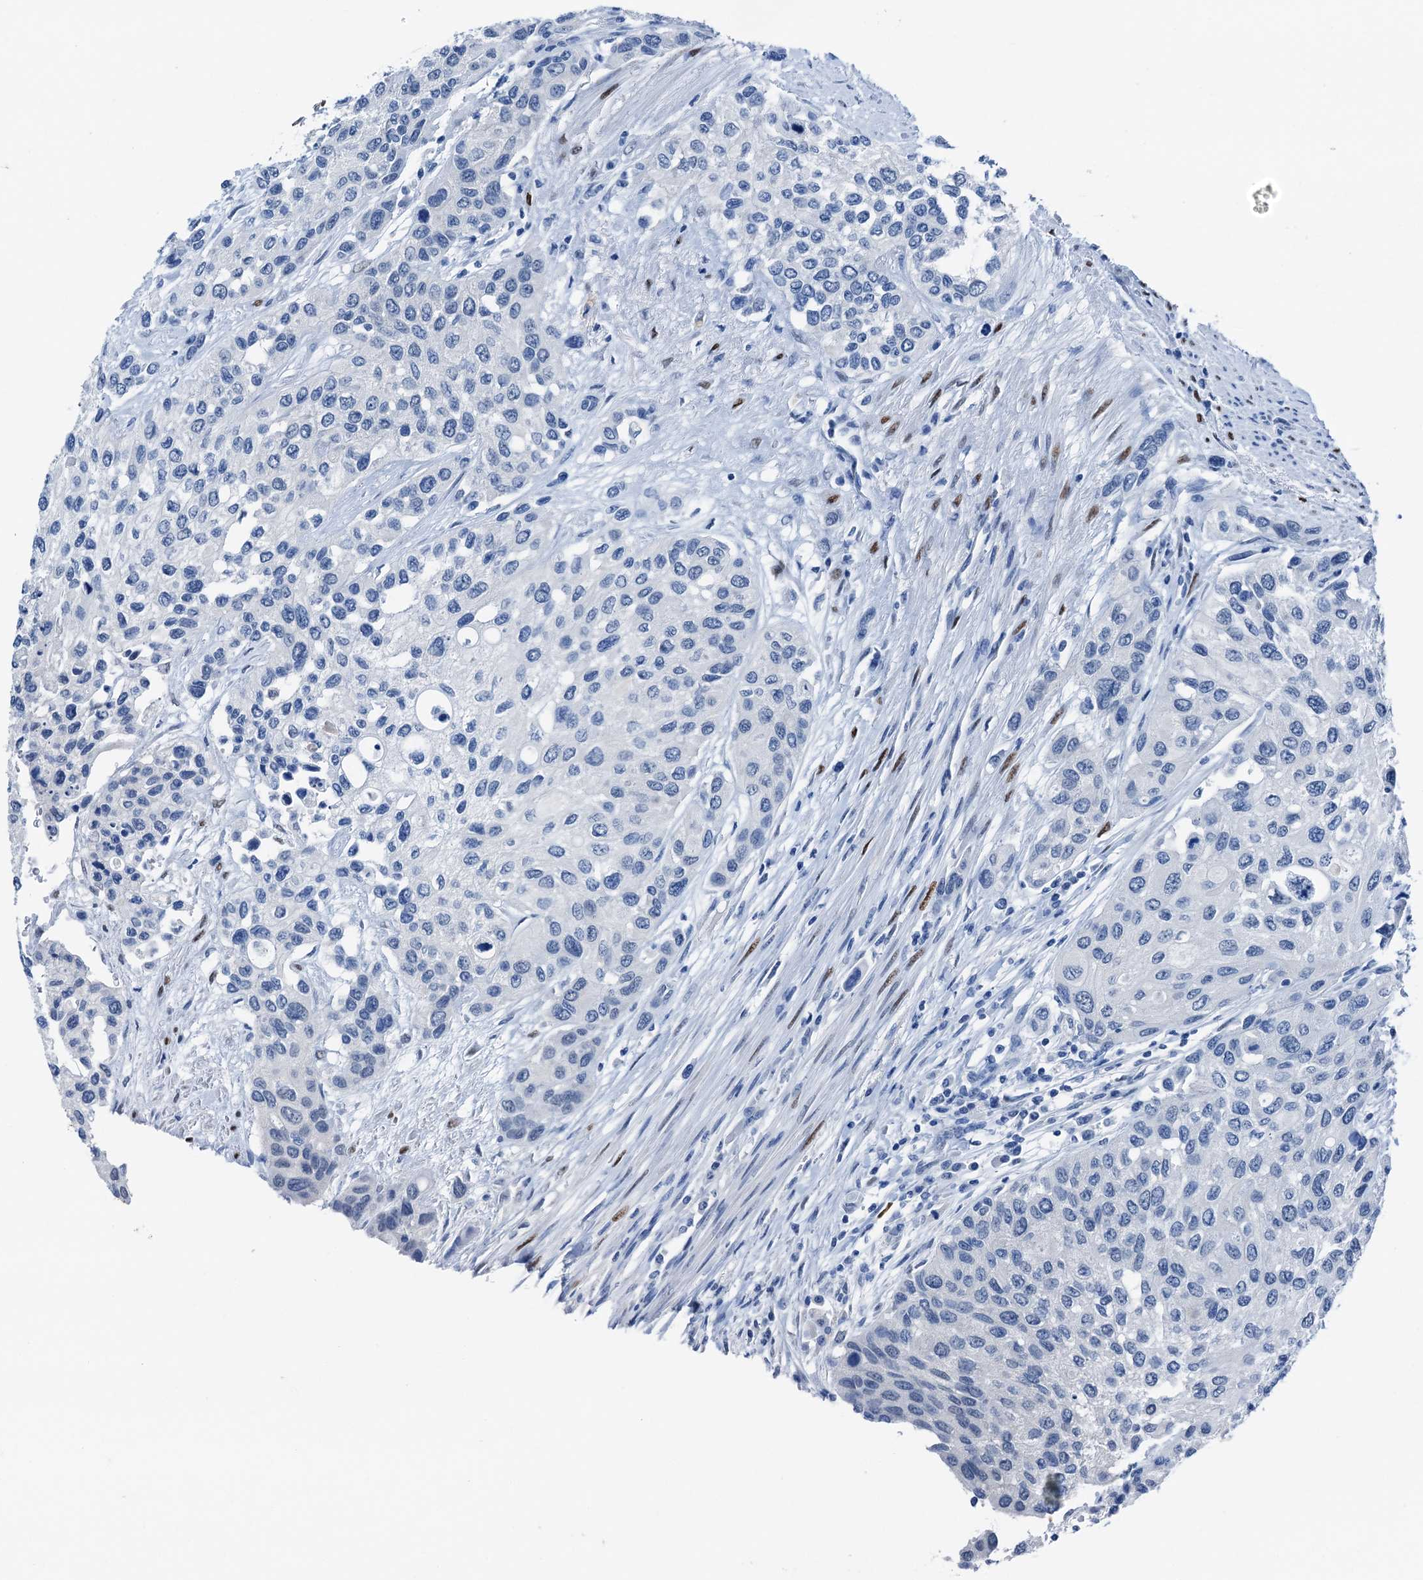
{"staining": {"intensity": "negative", "quantity": "none", "location": "none"}, "tissue": "urothelial cancer", "cell_type": "Tumor cells", "image_type": "cancer", "snomed": [{"axis": "morphology", "description": "Normal tissue, NOS"}, {"axis": "morphology", "description": "Urothelial carcinoma, High grade"}, {"axis": "topography", "description": "Vascular tissue"}, {"axis": "topography", "description": "Urinary bladder"}], "caption": "The image displays no significant expression in tumor cells of urothelial cancer.", "gene": "CBLN3", "patient": {"sex": "female", "age": 56}}